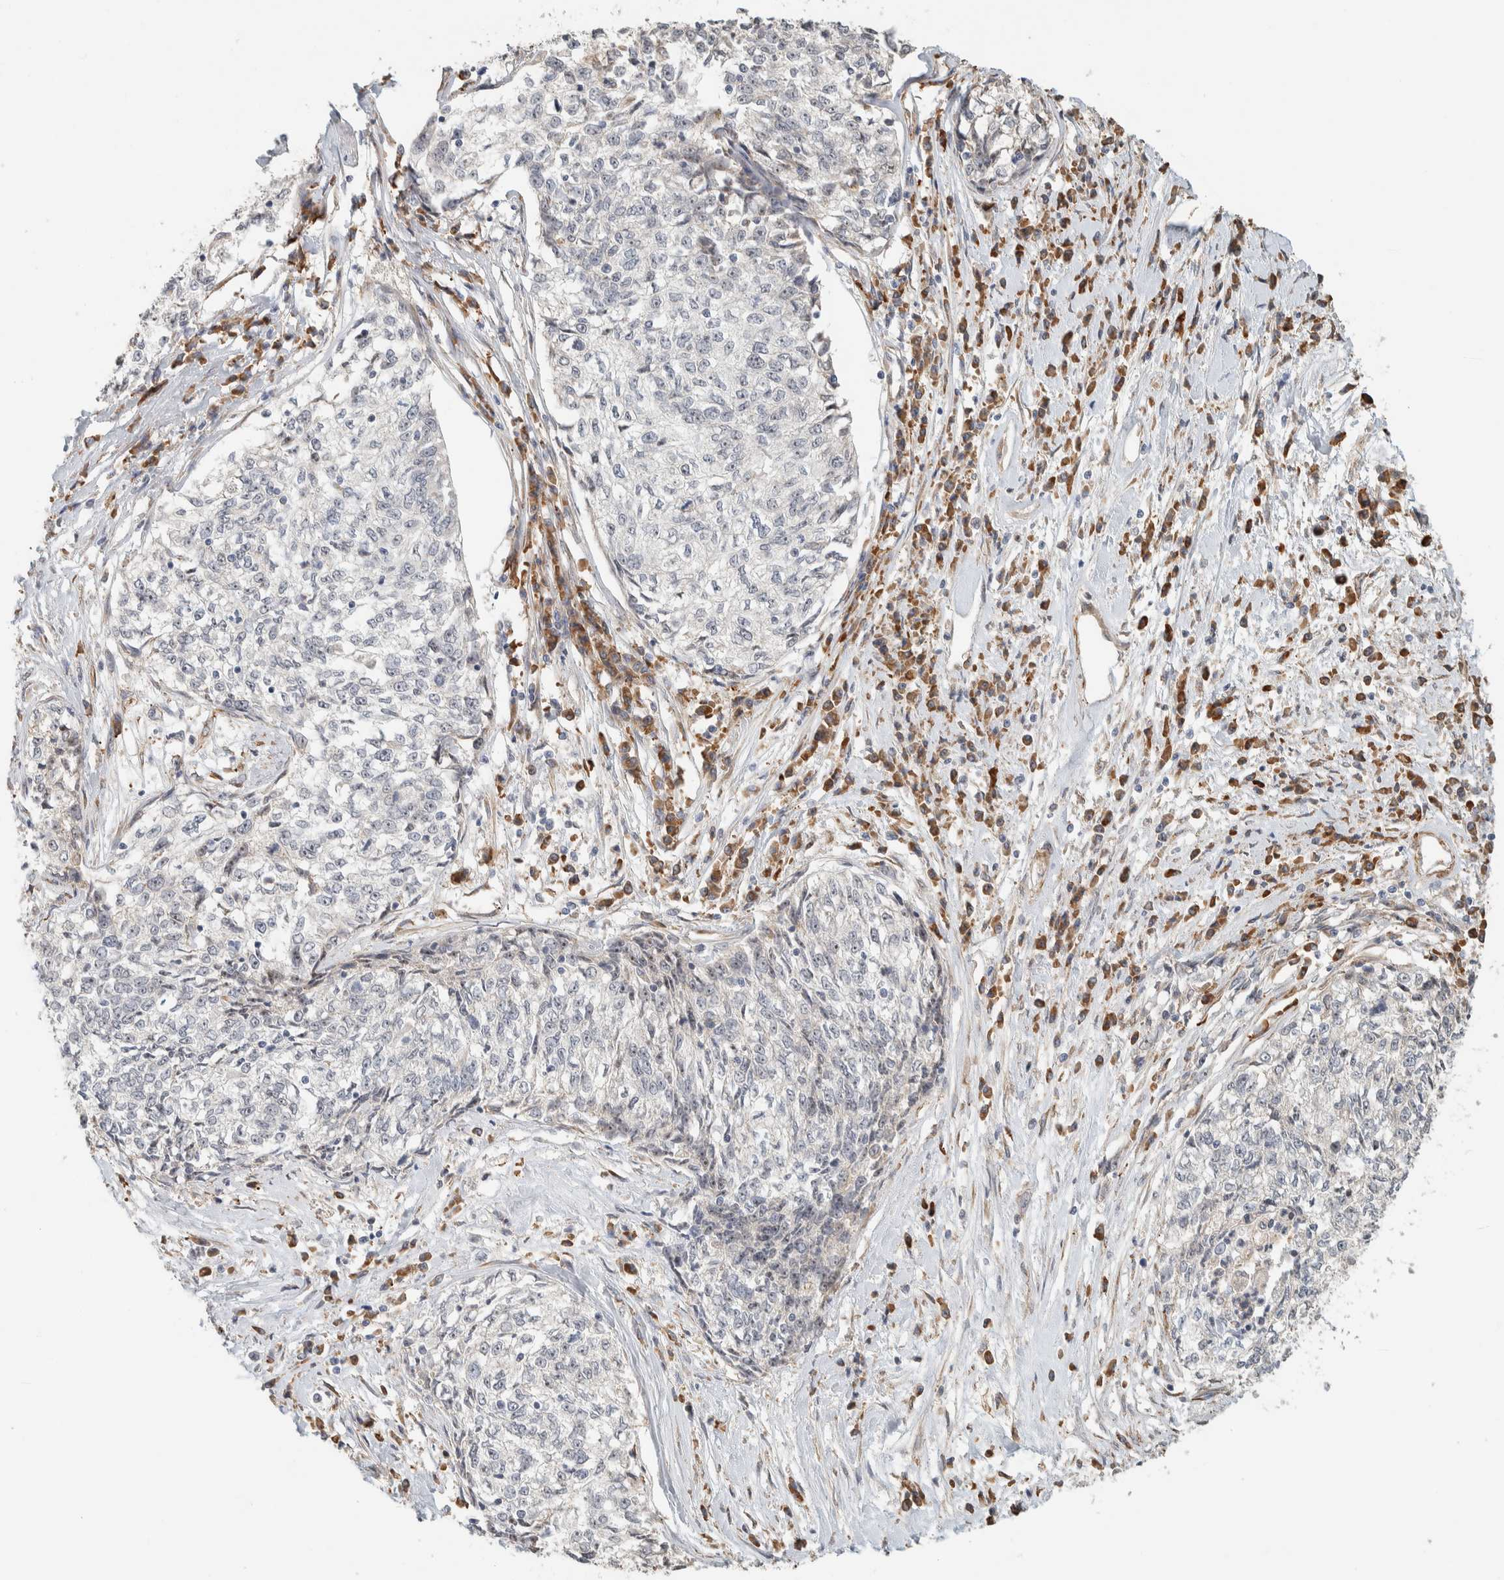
{"staining": {"intensity": "negative", "quantity": "none", "location": "none"}, "tissue": "cervical cancer", "cell_type": "Tumor cells", "image_type": "cancer", "snomed": [{"axis": "morphology", "description": "Squamous cell carcinoma, NOS"}, {"axis": "topography", "description": "Cervix"}], "caption": "Protein analysis of cervical cancer shows no significant positivity in tumor cells.", "gene": "KLHL40", "patient": {"sex": "female", "age": 57}}